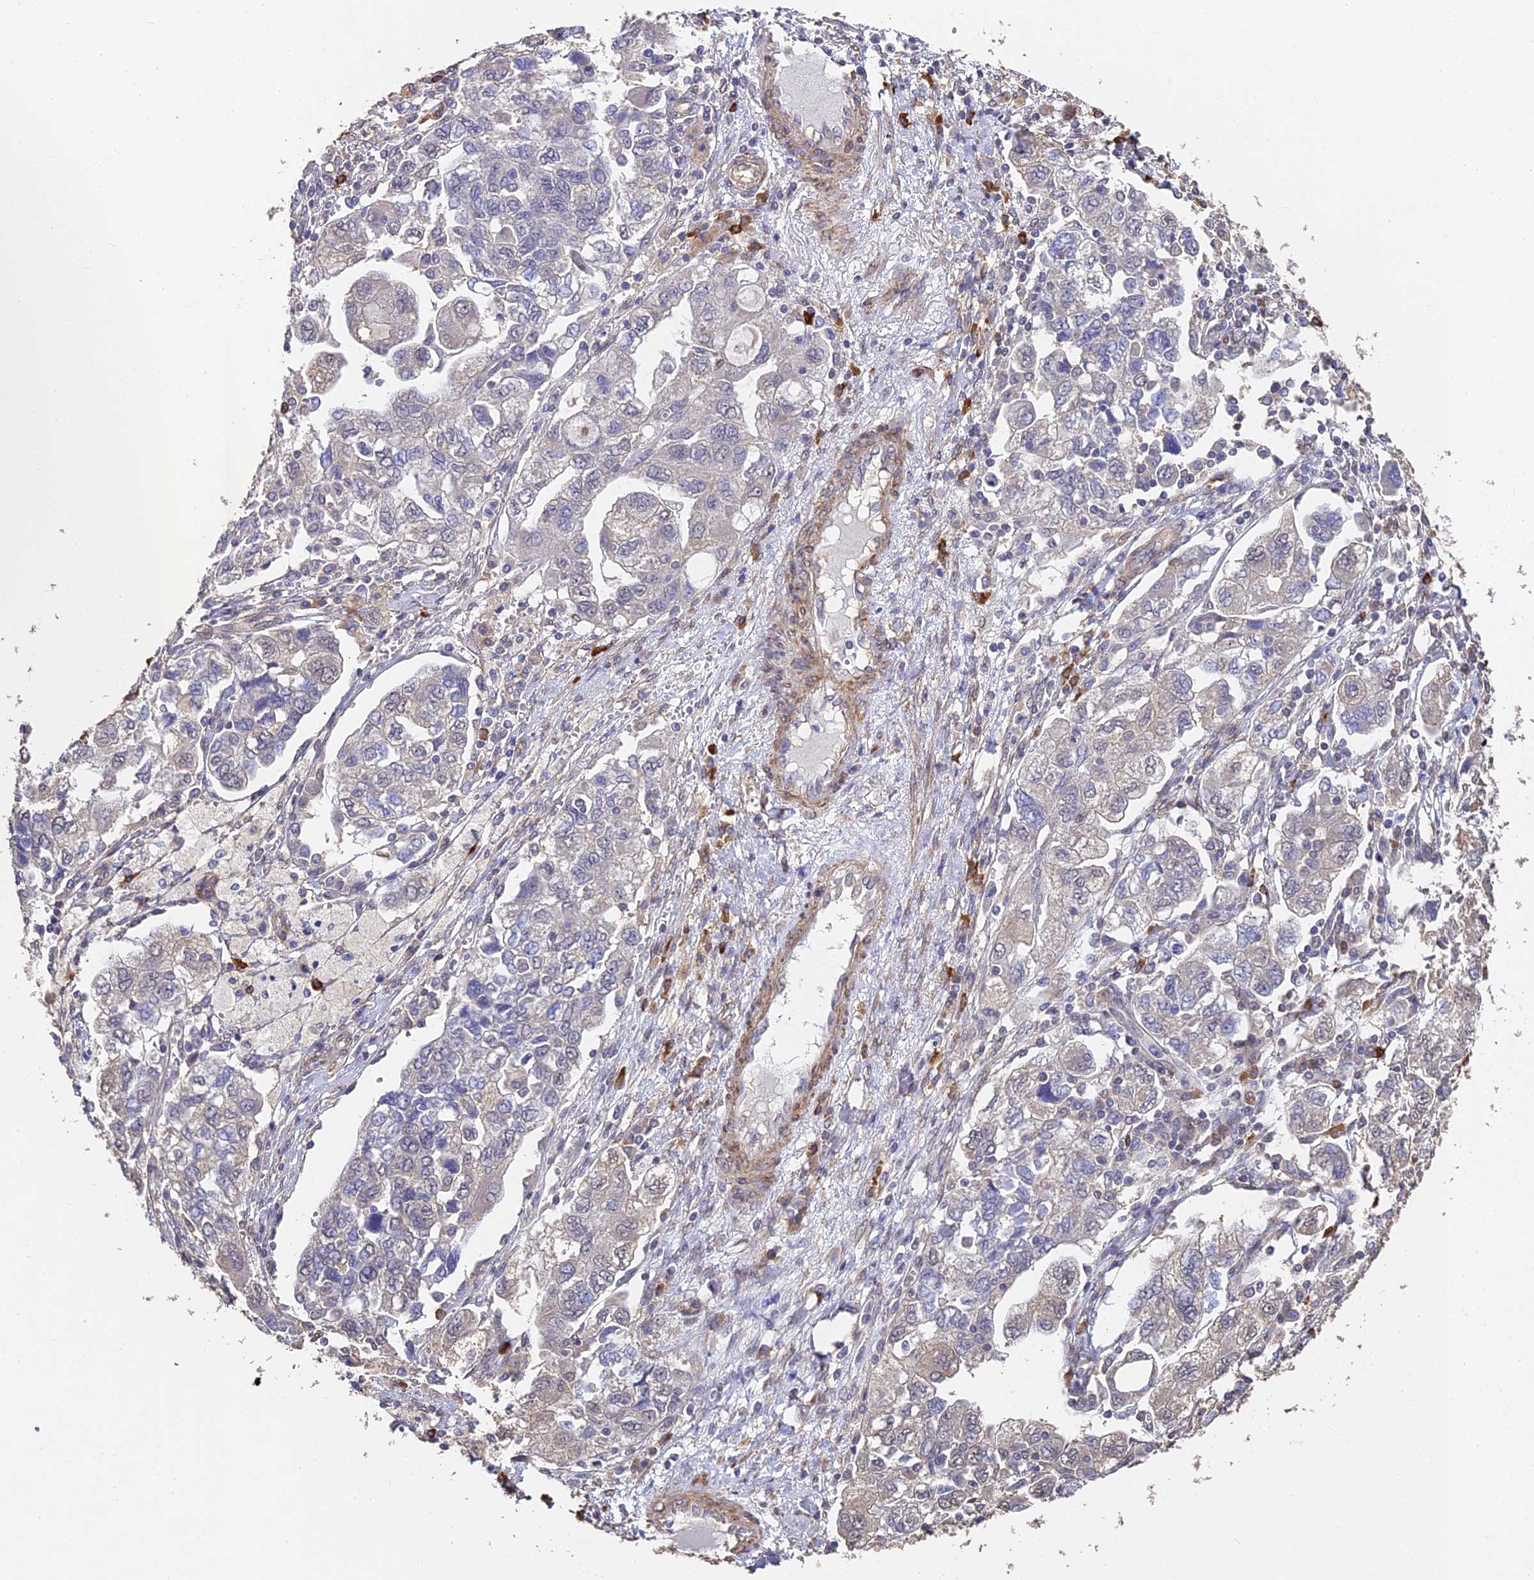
{"staining": {"intensity": "negative", "quantity": "none", "location": "none"}, "tissue": "ovarian cancer", "cell_type": "Tumor cells", "image_type": "cancer", "snomed": [{"axis": "morphology", "description": "Carcinoma, NOS"}, {"axis": "morphology", "description": "Cystadenocarcinoma, serous, NOS"}, {"axis": "topography", "description": "Ovary"}], "caption": "Tumor cells show no significant staining in ovarian cancer.", "gene": "SLC11A1", "patient": {"sex": "female", "age": 69}}